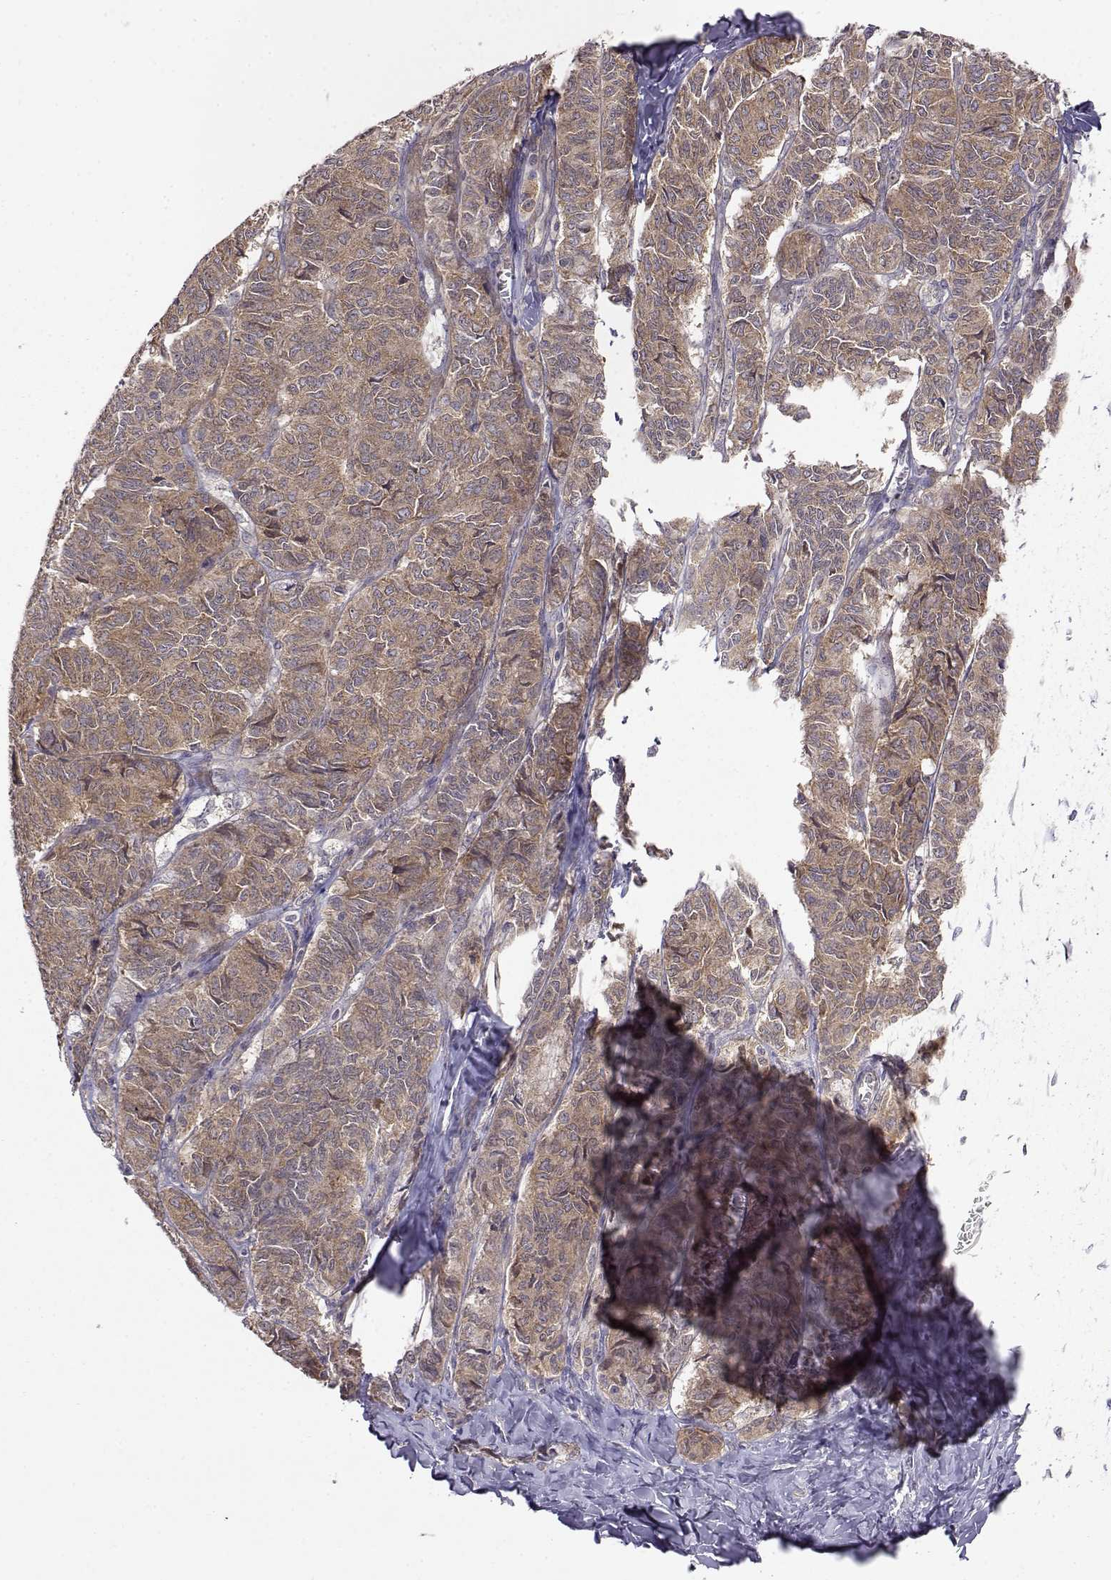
{"staining": {"intensity": "moderate", "quantity": ">75%", "location": "cytoplasmic/membranous"}, "tissue": "ovarian cancer", "cell_type": "Tumor cells", "image_type": "cancer", "snomed": [{"axis": "morphology", "description": "Carcinoma, endometroid"}, {"axis": "topography", "description": "Ovary"}], "caption": "Immunohistochemical staining of human endometroid carcinoma (ovarian) reveals medium levels of moderate cytoplasmic/membranous positivity in approximately >75% of tumor cells.", "gene": "PAIP1", "patient": {"sex": "female", "age": 80}}